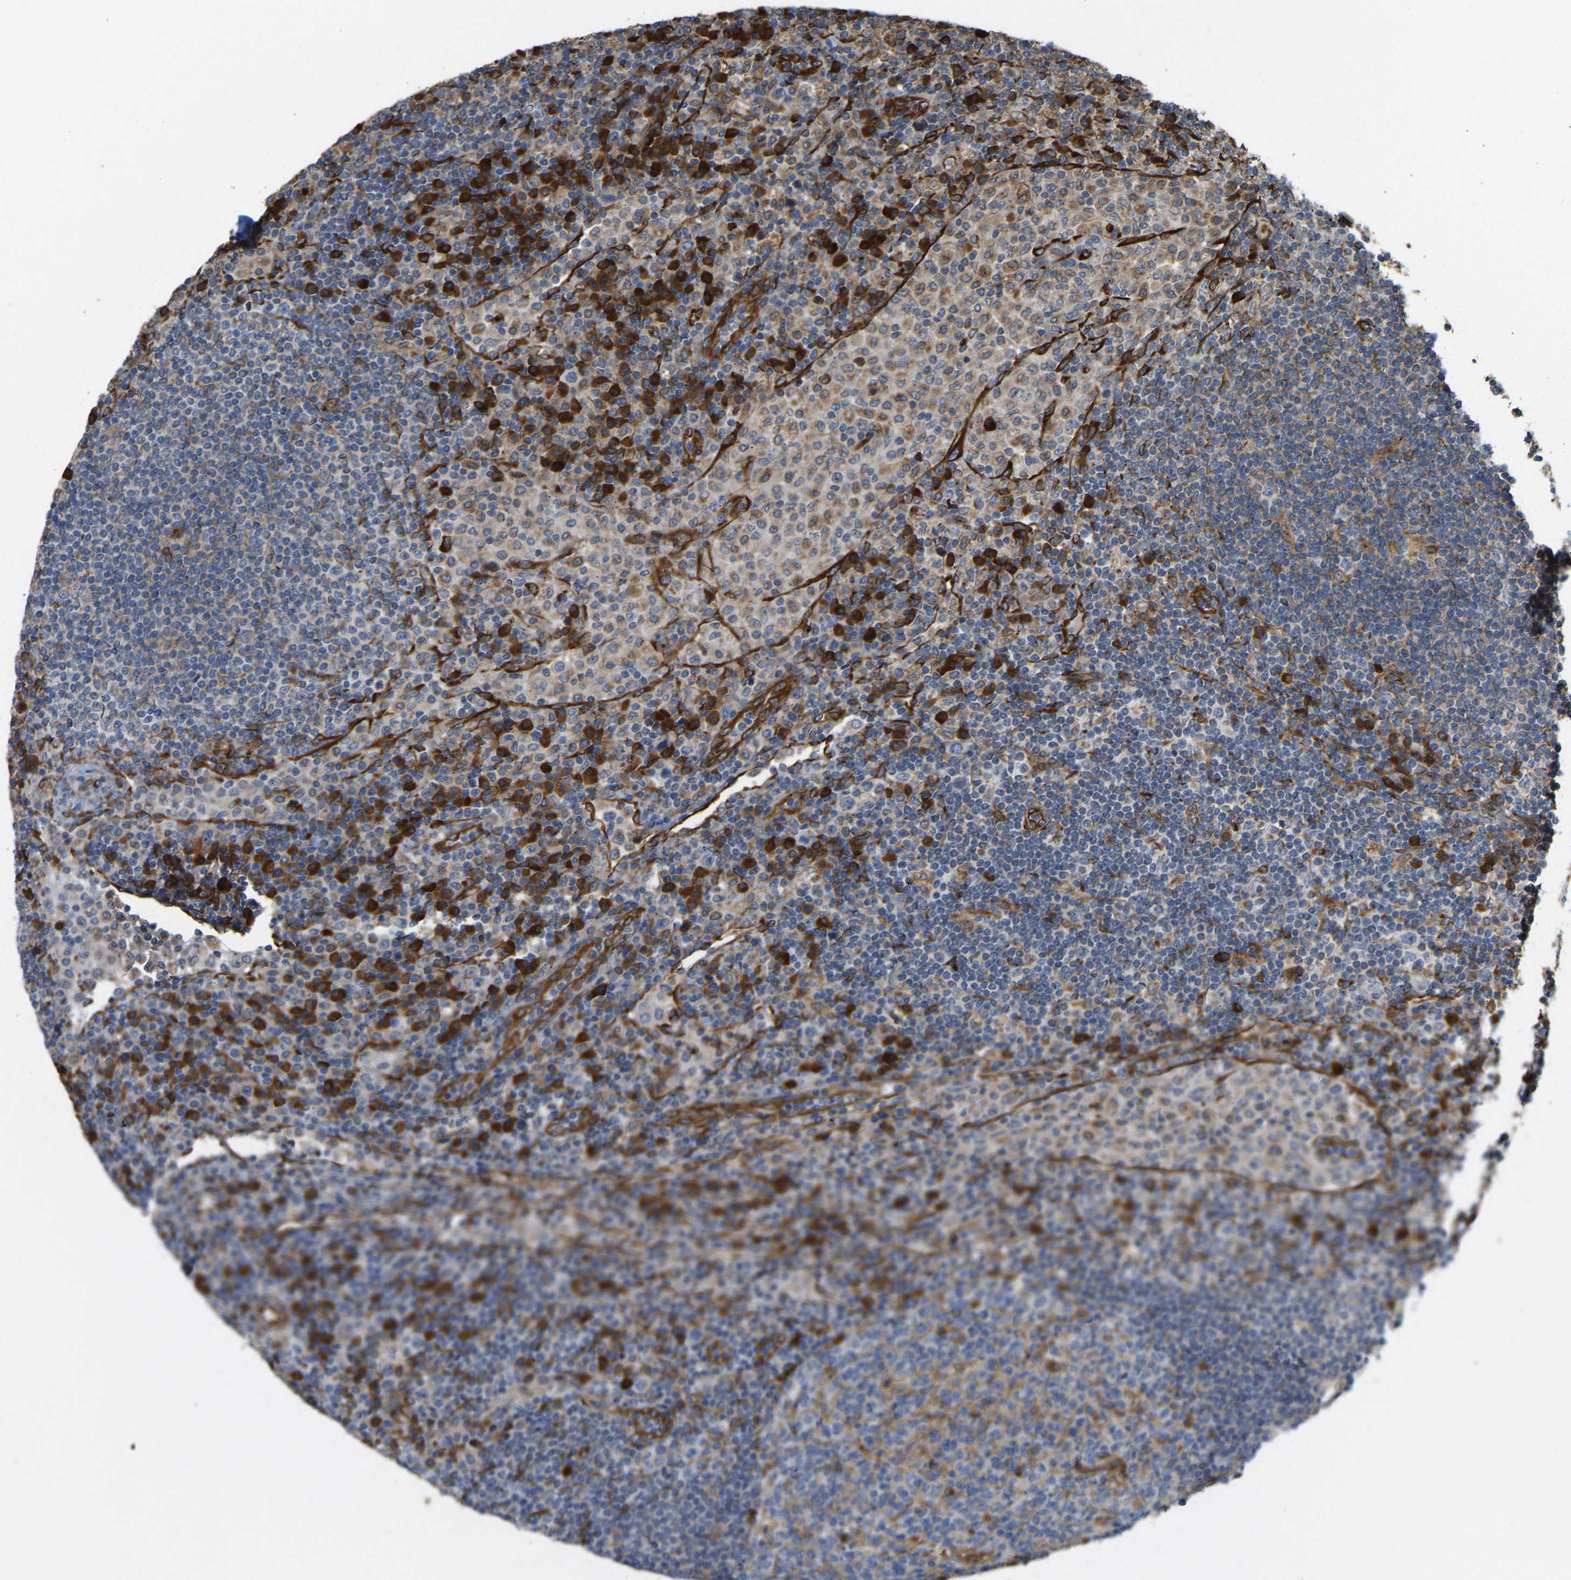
{"staining": {"intensity": "moderate", "quantity": "25%-75%", "location": "cytoplasmic/membranous"}, "tissue": "lymph node", "cell_type": "Germinal center cells", "image_type": "normal", "snomed": [{"axis": "morphology", "description": "Normal tissue, NOS"}, {"axis": "topography", "description": "Lymph node"}], "caption": "Immunohistochemistry image of unremarkable human lymph node stained for a protein (brown), which reveals medium levels of moderate cytoplasmic/membranous staining in approximately 25%-75% of germinal center cells.", "gene": "BEX3", "patient": {"sex": "female", "age": 53}}